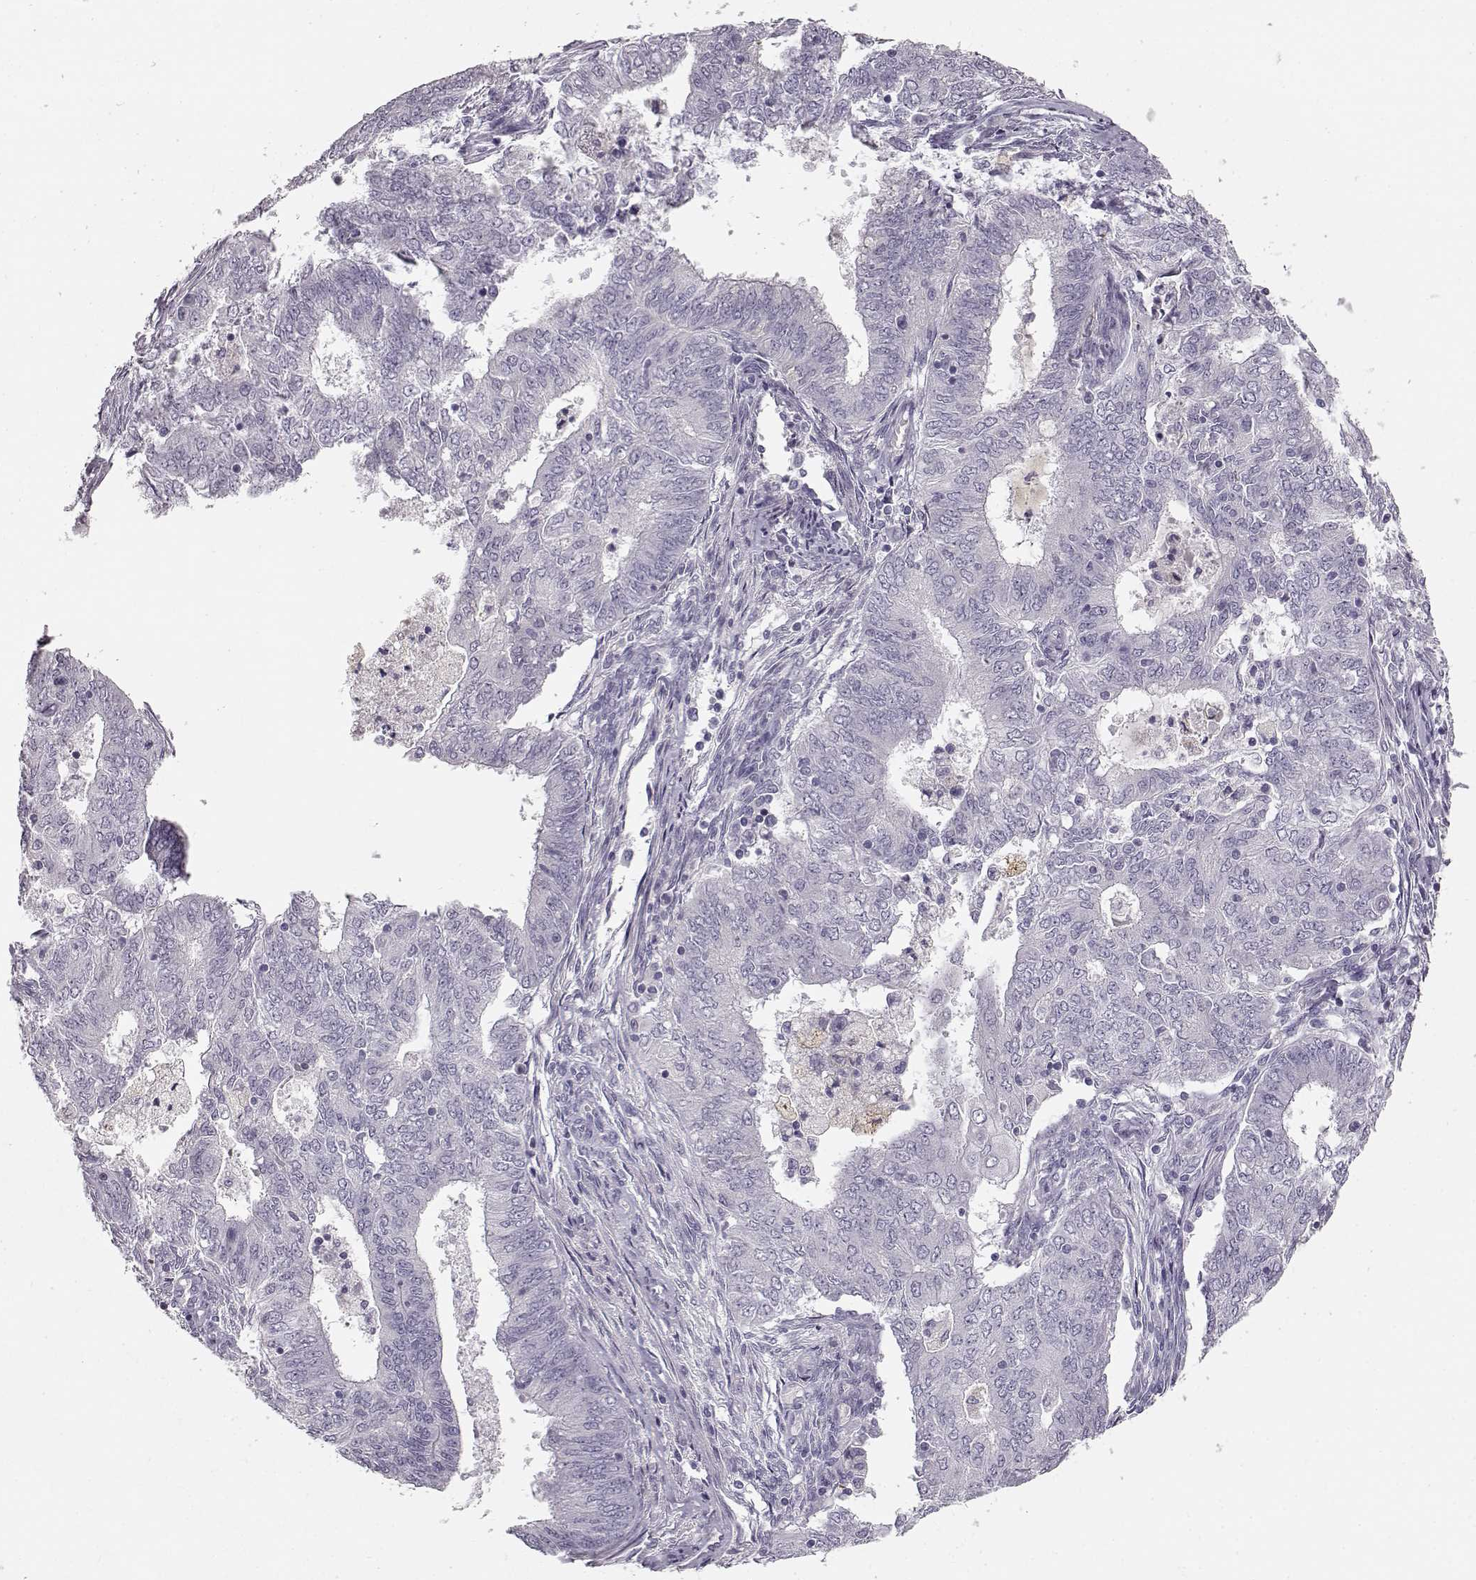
{"staining": {"intensity": "negative", "quantity": "none", "location": "none"}, "tissue": "endometrial cancer", "cell_type": "Tumor cells", "image_type": "cancer", "snomed": [{"axis": "morphology", "description": "Adenocarcinoma, NOS"}, {"axis": "topography", "description": "Endometrium"}], "caption": "Protein analysis of endometrial adenocarcinoma reveals no significant staining in tumor cells.", "gene": "KIAA0319", "patient": {"sex": "female", "age": 62}}